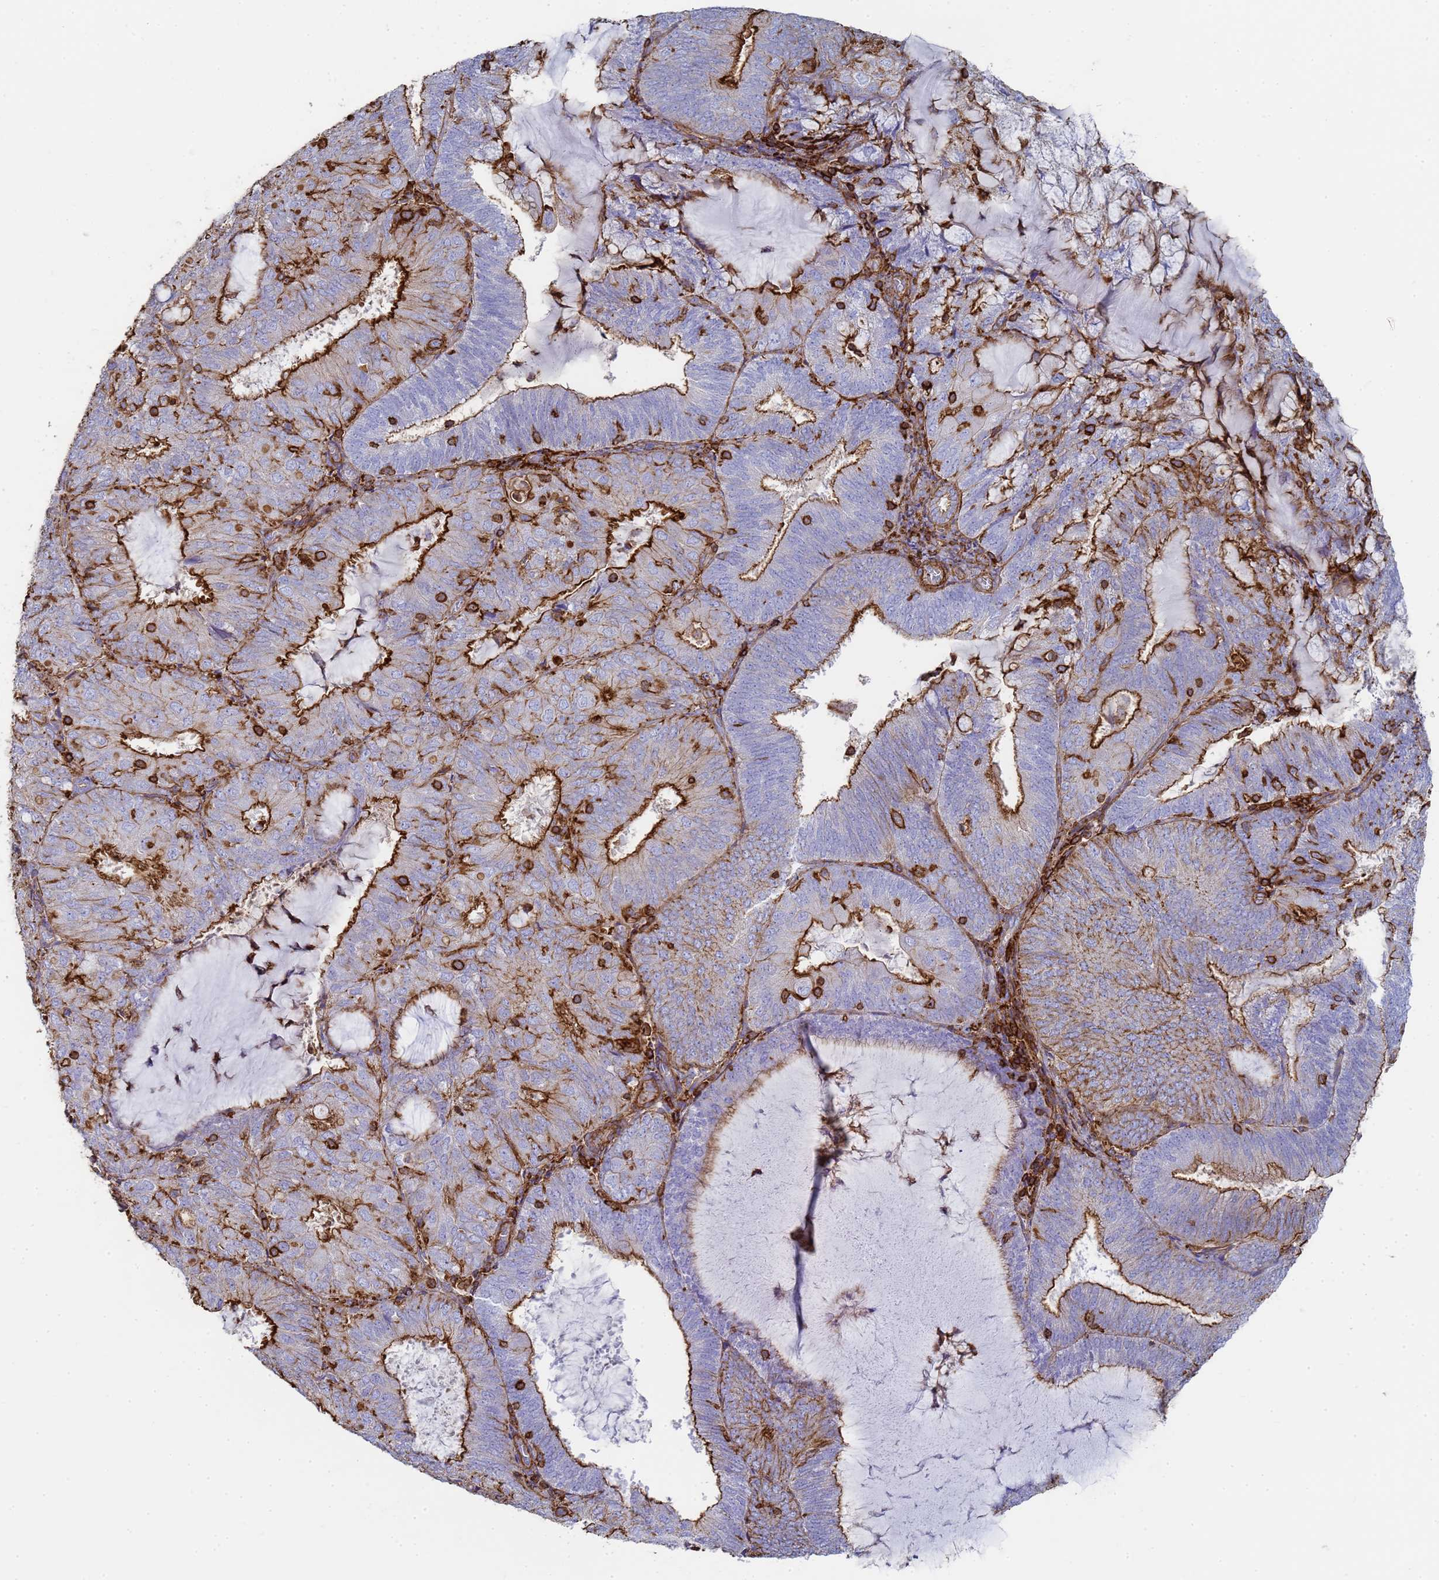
{"staining": {"intensity": "strong", "quantity": ">75%", "location": "cytoplasmic/membranous"}, "tissue": "endometrial cancer", "cell_type": "Tumor cells", "image_type": "cancer", "snomed": [{"axis": "morphology", "description": "Adenocarcinoma, NOS"}, {"axis": "topography", "description": "Endometrium"}], "caption": "Protein expression analysis of endometrial cancer displays strong cytoplasmic/membranous staining in about >75% of tumor cells.", "gene": "ACTB", "patient": {"sex": "female", "age": 81}}